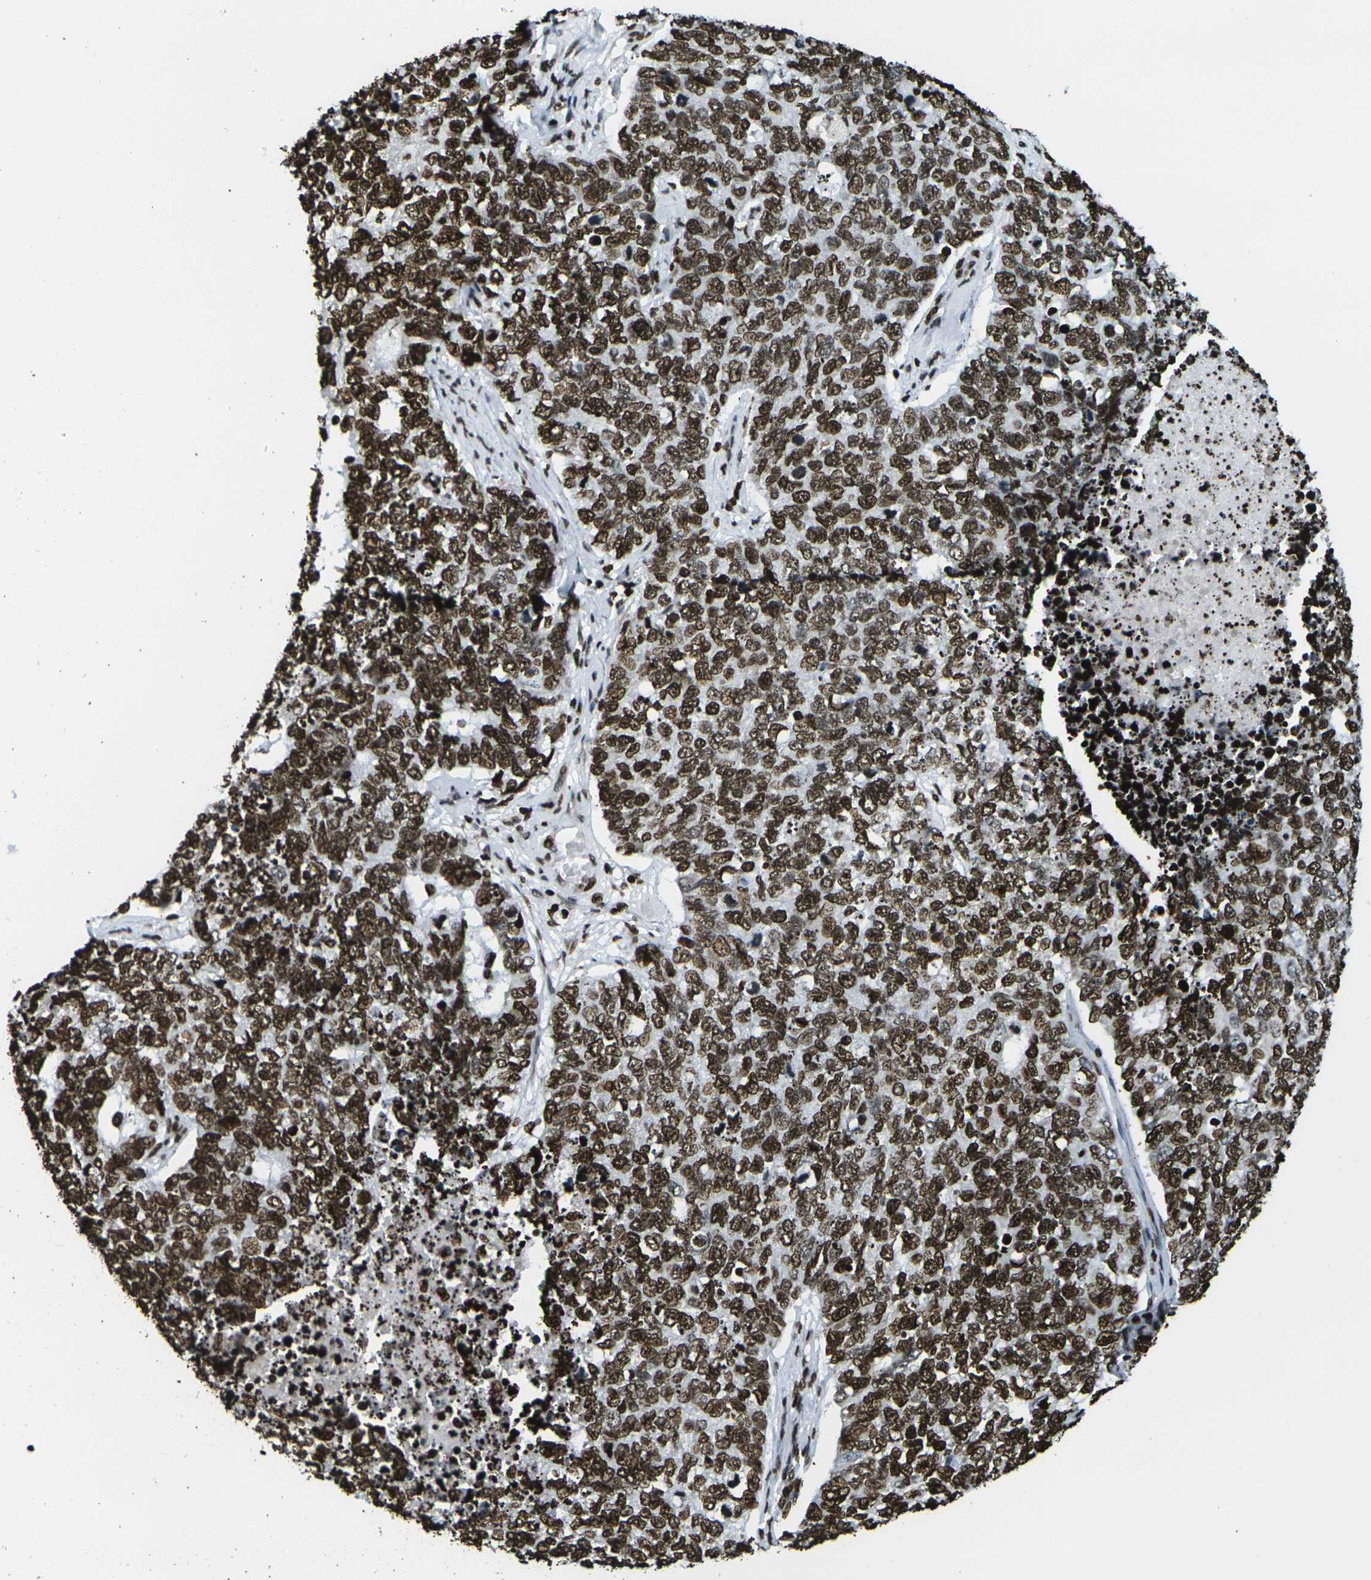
{"staining": {"intensity": "strong", "quantity": ">75%", "location": "nuclear"}, "tissue": "cervical cancer", "cell_type": "Tumor cells", "image_type": "cancer", "snomed": [{"axis": "morphology", "description": "Squamous cell carcinoma, NOS"}, {"axis": "topography", "description": "Cervix"}], "caption": "Immunohistochemistry micrograph of human squamous cell carcinoma (cervical) stained for a protein (brown), which exhibits high levels of strong nuclear positivity in approximately >75% of tumor cells.", "gene": "H1-2", "patient": {"sex": "female", "age": 63}}